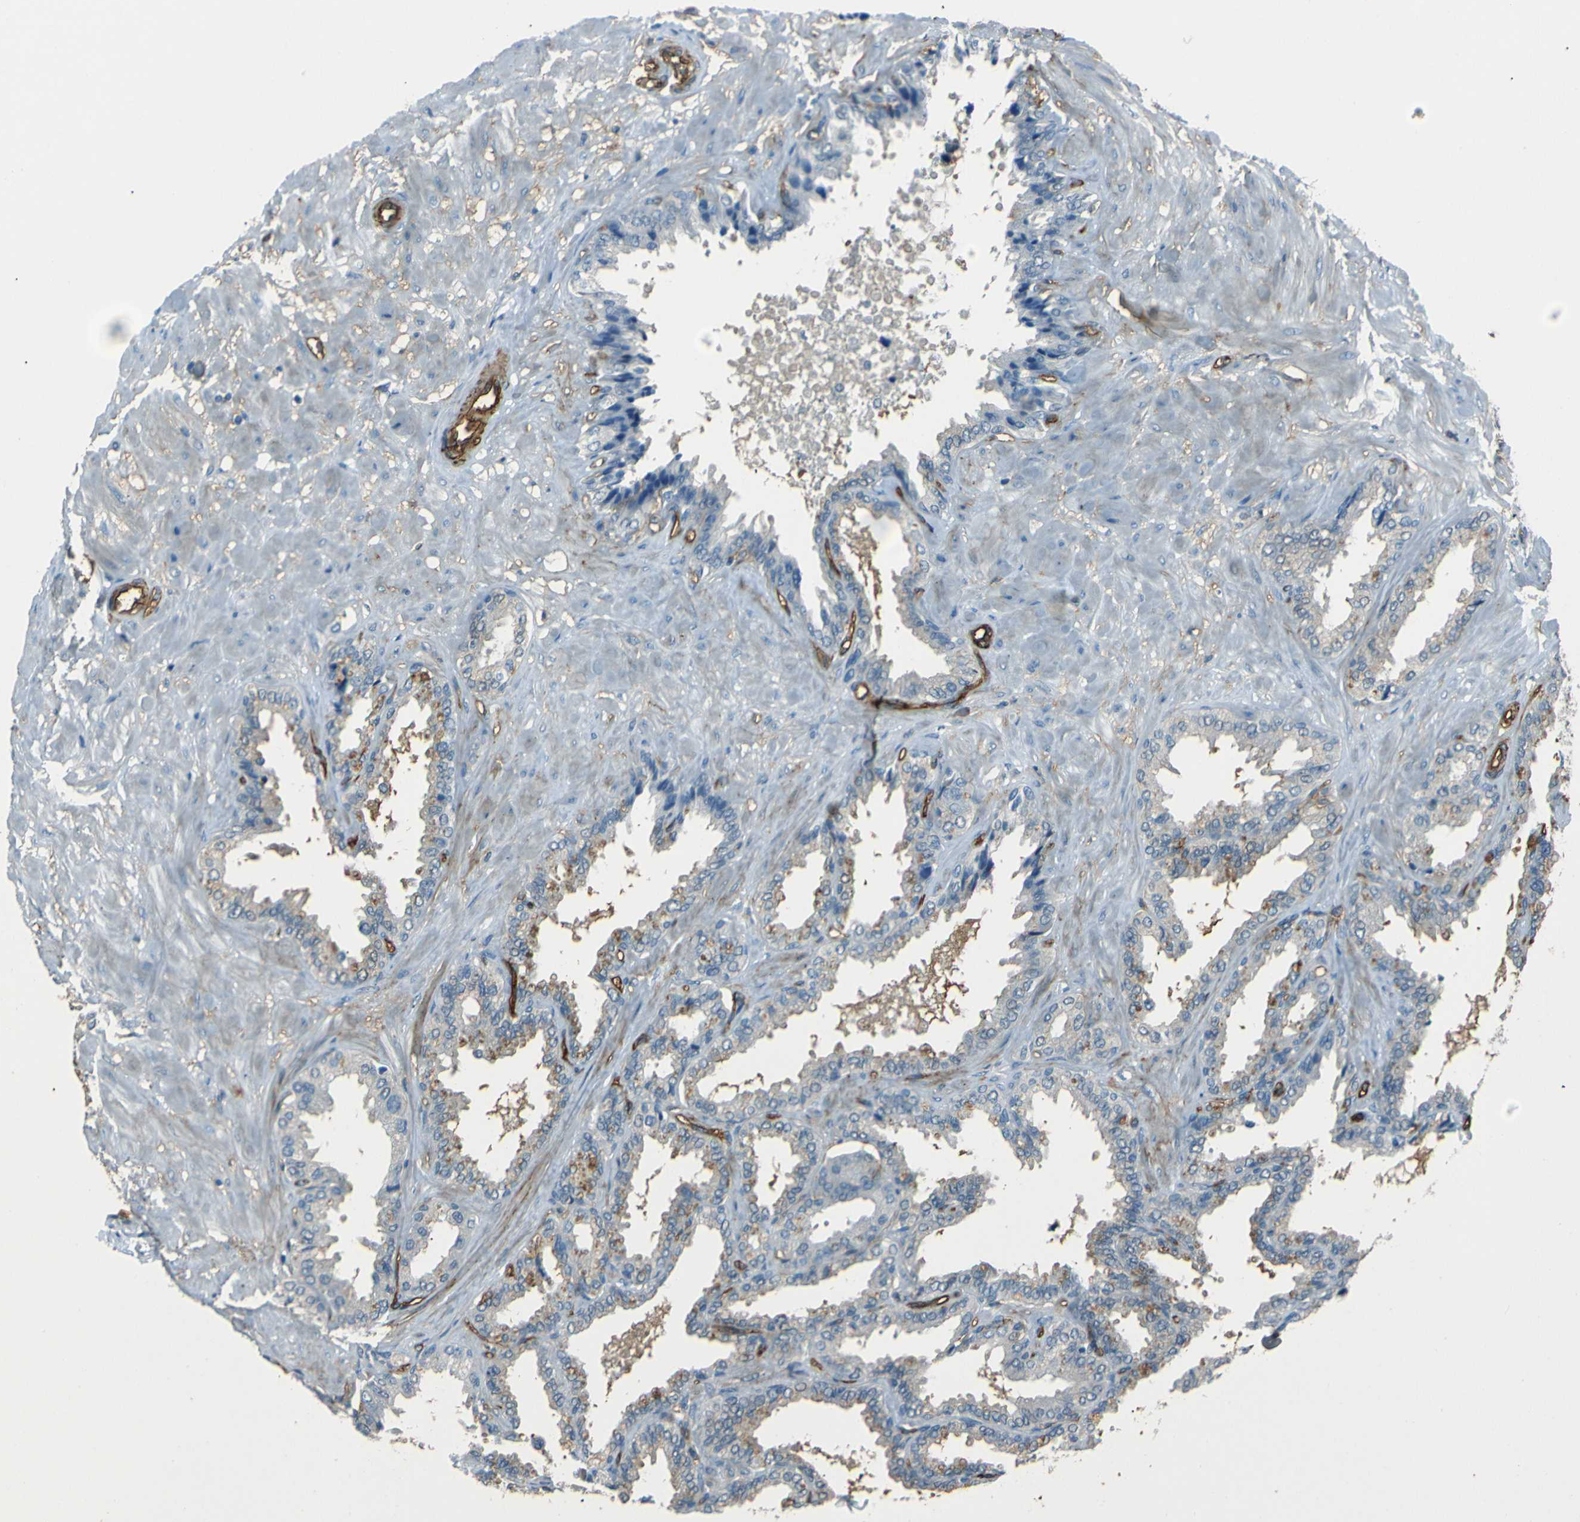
{"staining": {"intensity": "moderate", "quantity": "25%-75%", "location": "cytoplasmic/membranous"}, "tissue": "seminal vesicle", "cell_type": "Glandular cells", "image_type": "normal", "snomed": [{"axis": "morphology", "description": "Normal tissue, NOS"}, {"axis": "topography", "description": "Seminal veicle"}], "caption": "Immunohistochemistry histopathology image of unremarkable seminal vesicle stained for a protein (brown), which displays medium levels of moderate cytoplasmic/membranous staining in about 25%-75% of glandular cells.", "gene": "ENTPD1", "patient": {"sex": "male", "age": 46}}